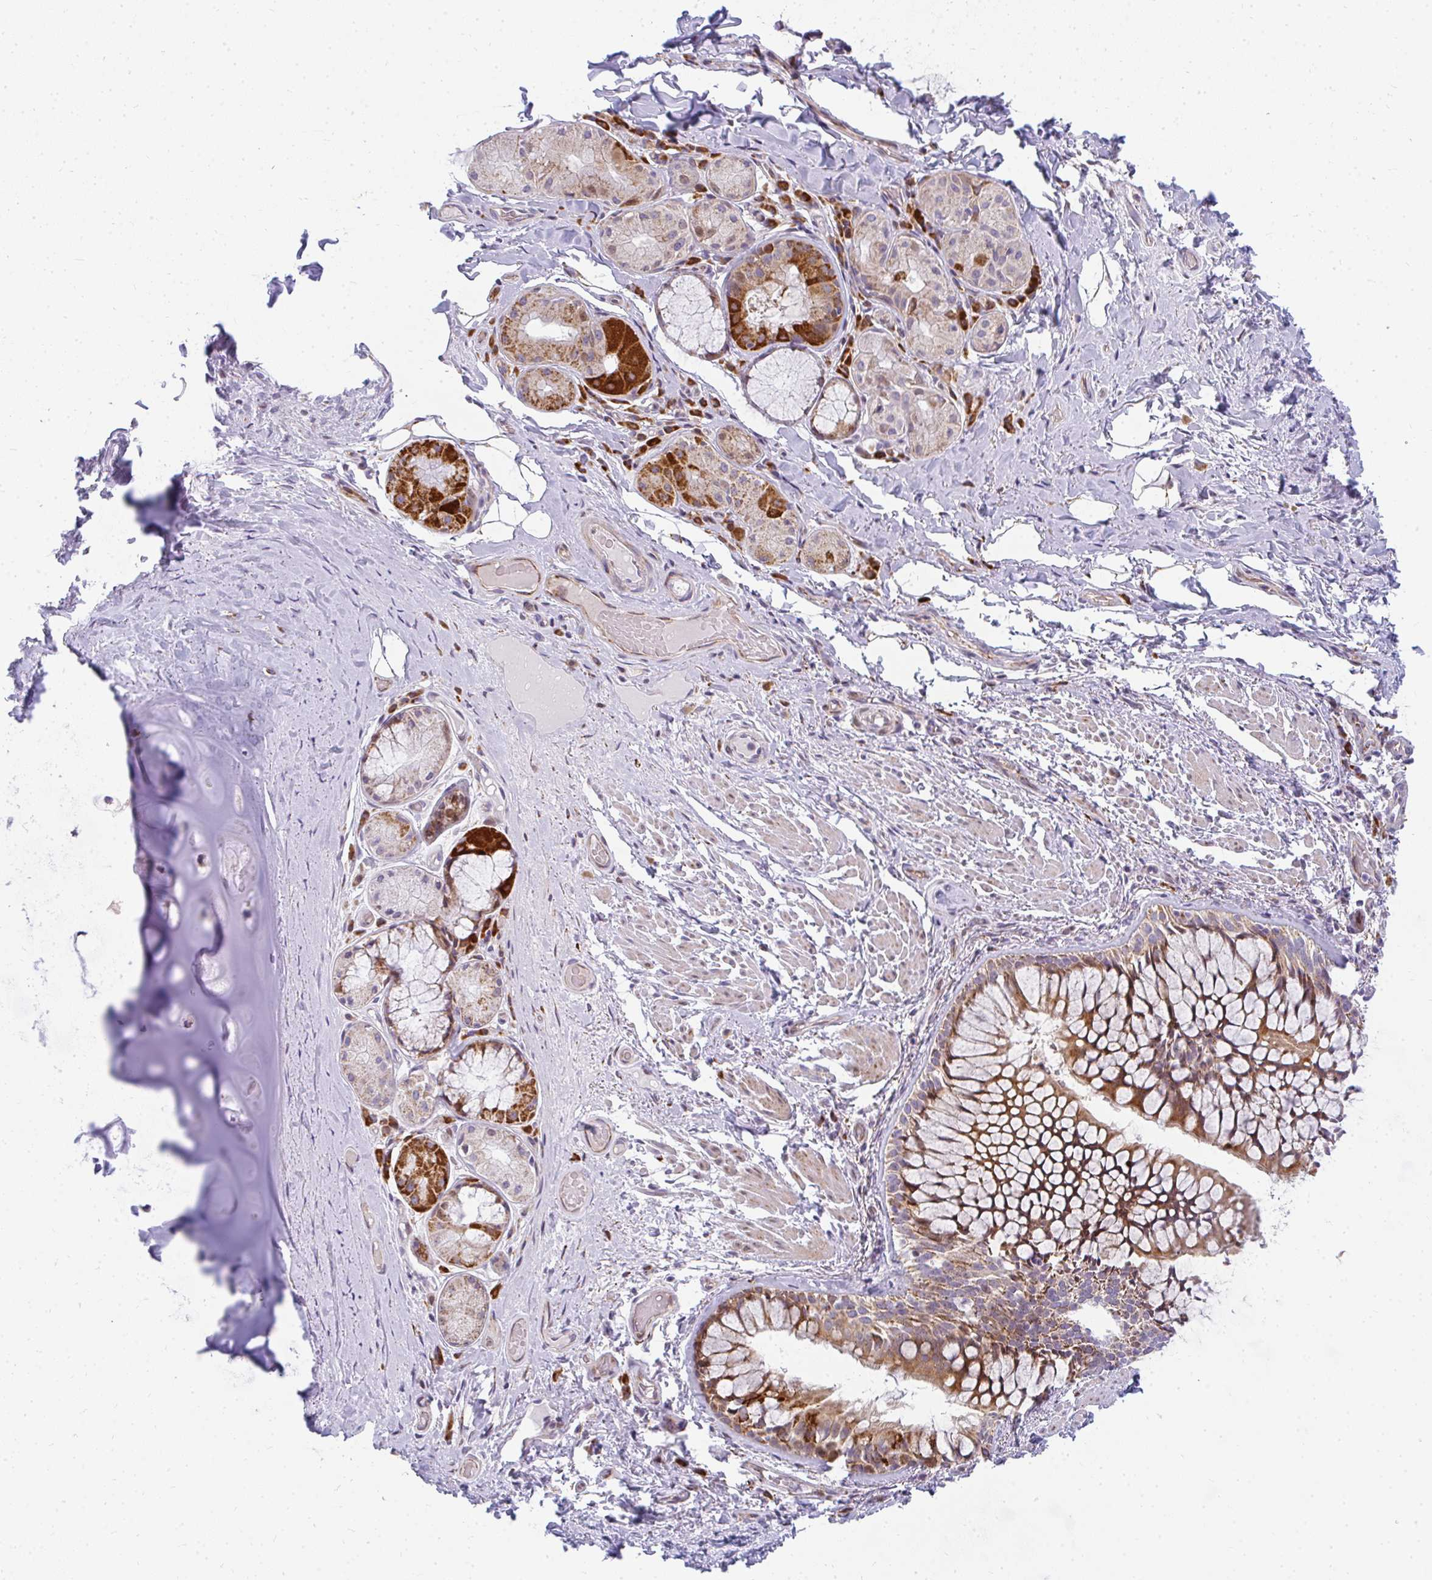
{"staining": {"intensity": "negative", "quantity": "none", "location": "none"}, "tissue": "adipose tissue", "cell_type": "Adipocytes", "image_type": "normal", "snomed": [{"axis": "morphology", "description": "Normal tissue, NOS"}, {"axis": "topography", "description": "Cartilage tissue"}, {"axis": "topography", "description": "Bronchus"}], "caption": "Immunohistochemistry of normal human adipose tissue displays no staining in adipocytes.", "gene": "PLA2G5", "patient": {"sex": "male", "age": 64}}